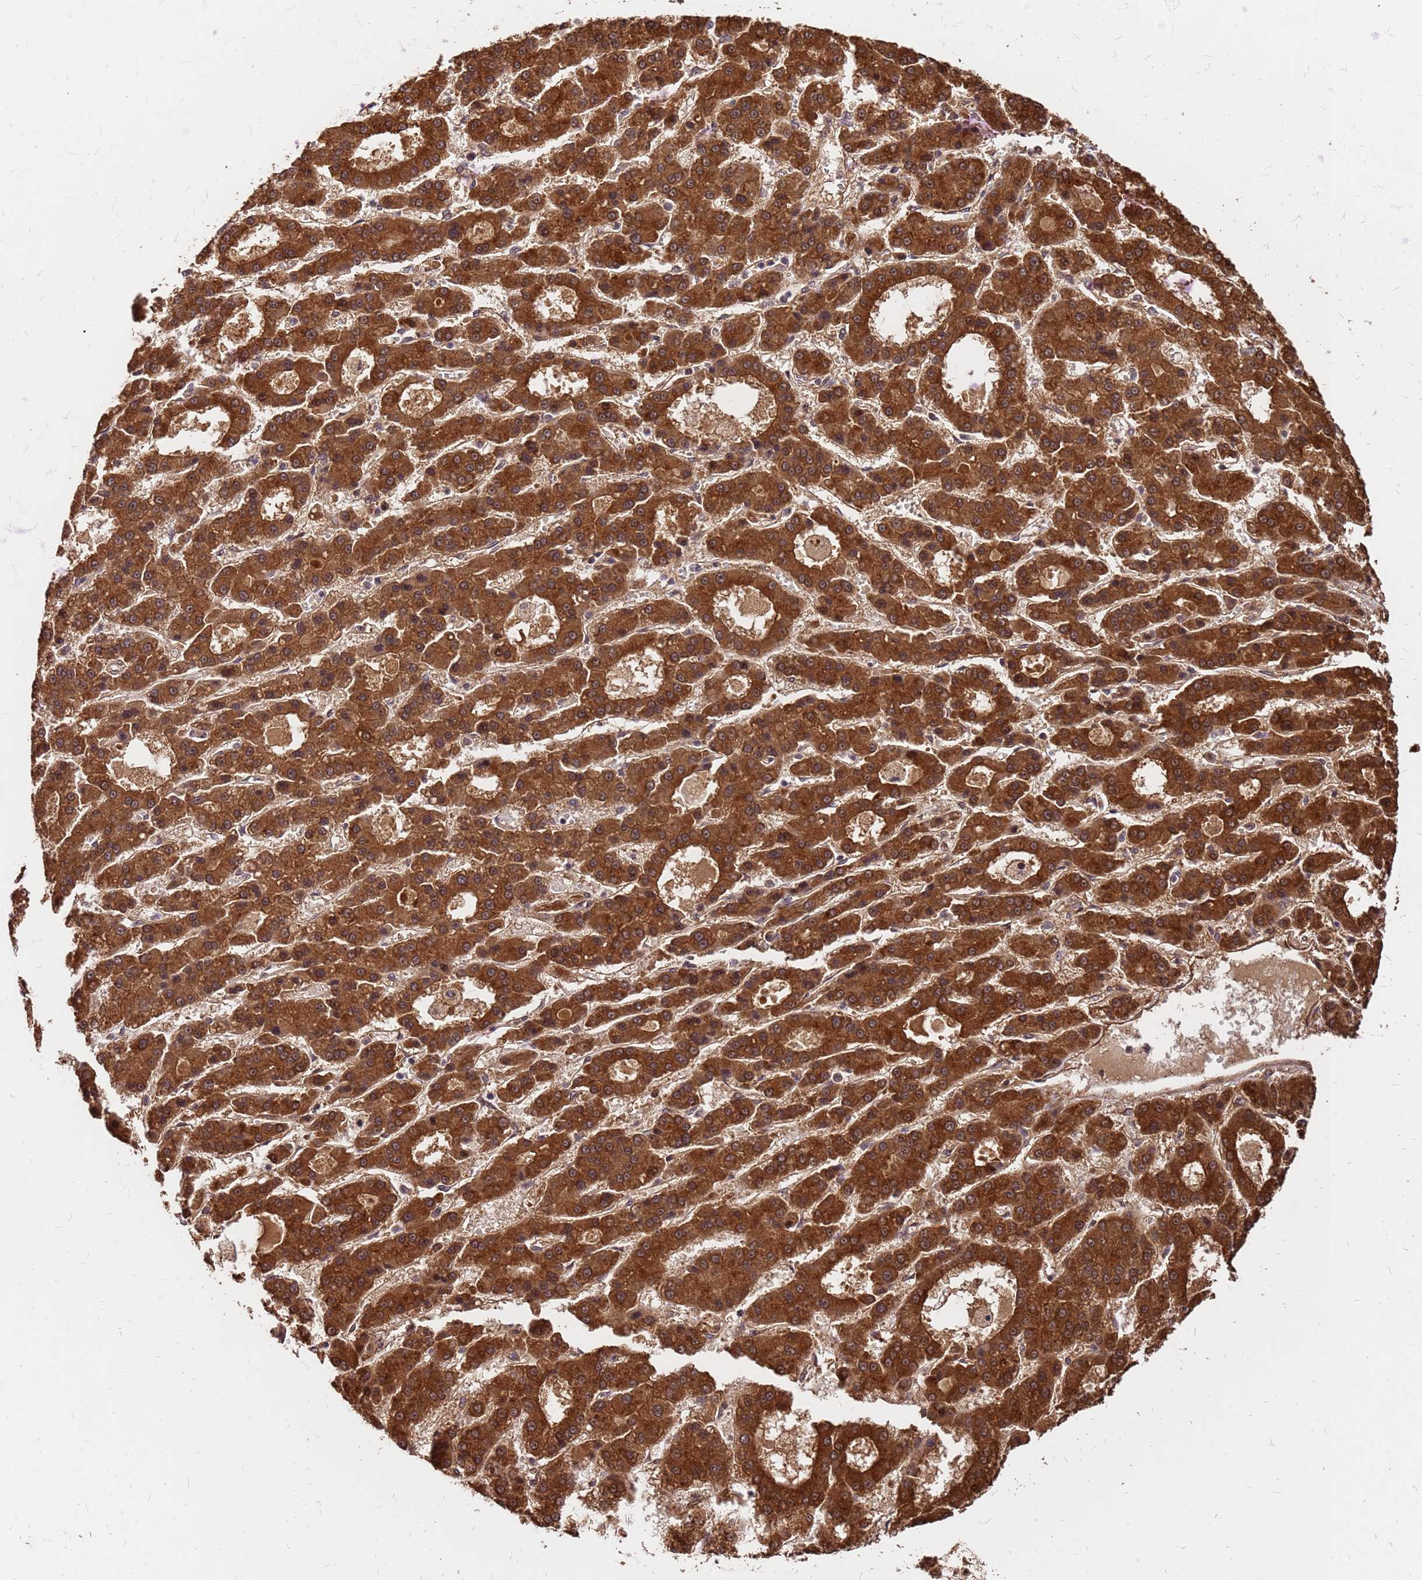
{"staining": {"intensity": "strong", "quantity": ">75%", "location": "cytoplasmic/membranous"}, "tissue": "liver cancer", "cell_type": "Tumor cells", "image_type": "cancer", "snomed": [{"axis": "morphology", "description": "Carcinoma, Hepatocellular, NOS"}, {"axis": "topography", "description": "Liver"}], "caption": "A brown stain labels strong cytoplasmic/membranous staining of a protein in liver cancer tumor cells.", "gene": "GPATCH8", "patient": {"sex": "male", "age": 70}}